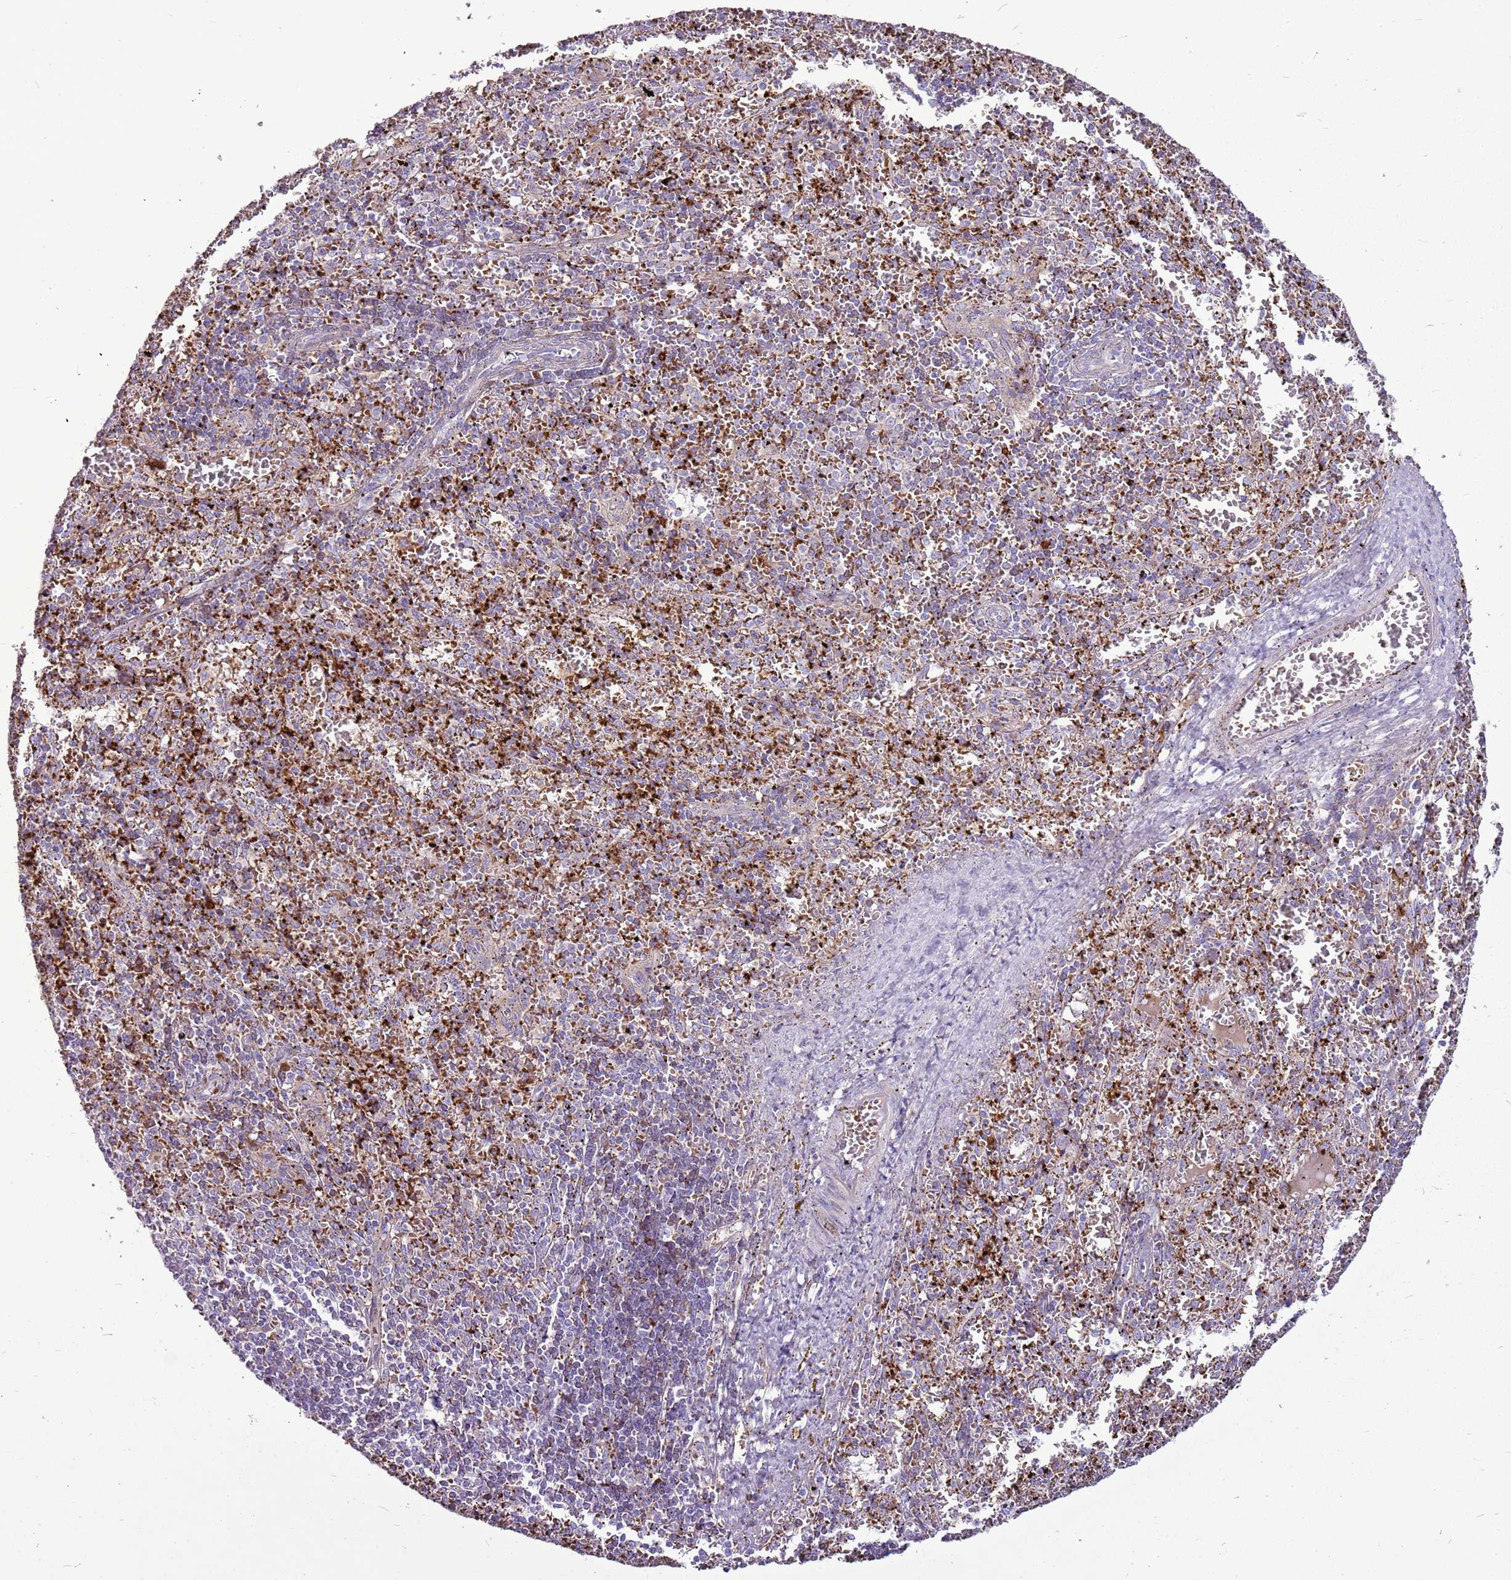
{"staining": {"intensity": "negative", "quantity": "none", "location": "none"}, "tissue": "spleen", "cell_type": "Cells in red pulp", "image_type": "normal", "snomed": [{"axis": "morphology", "description": "Normal tissue, NOS"}, {"axis": "topography", "description": "Spleen"}], "caption": "Immunohistochemistry image of benign spleen: spleen stained with DAB (3,3'-diaminobenzidine) demonstrates no significant protein expression in cells in red pulp. The staining is performed using DAB brown chromogen with nuclei counter-stained in using hematoxylin.", "gene": "CHAC2", "patient": {"sex": "male", "age": 11}}